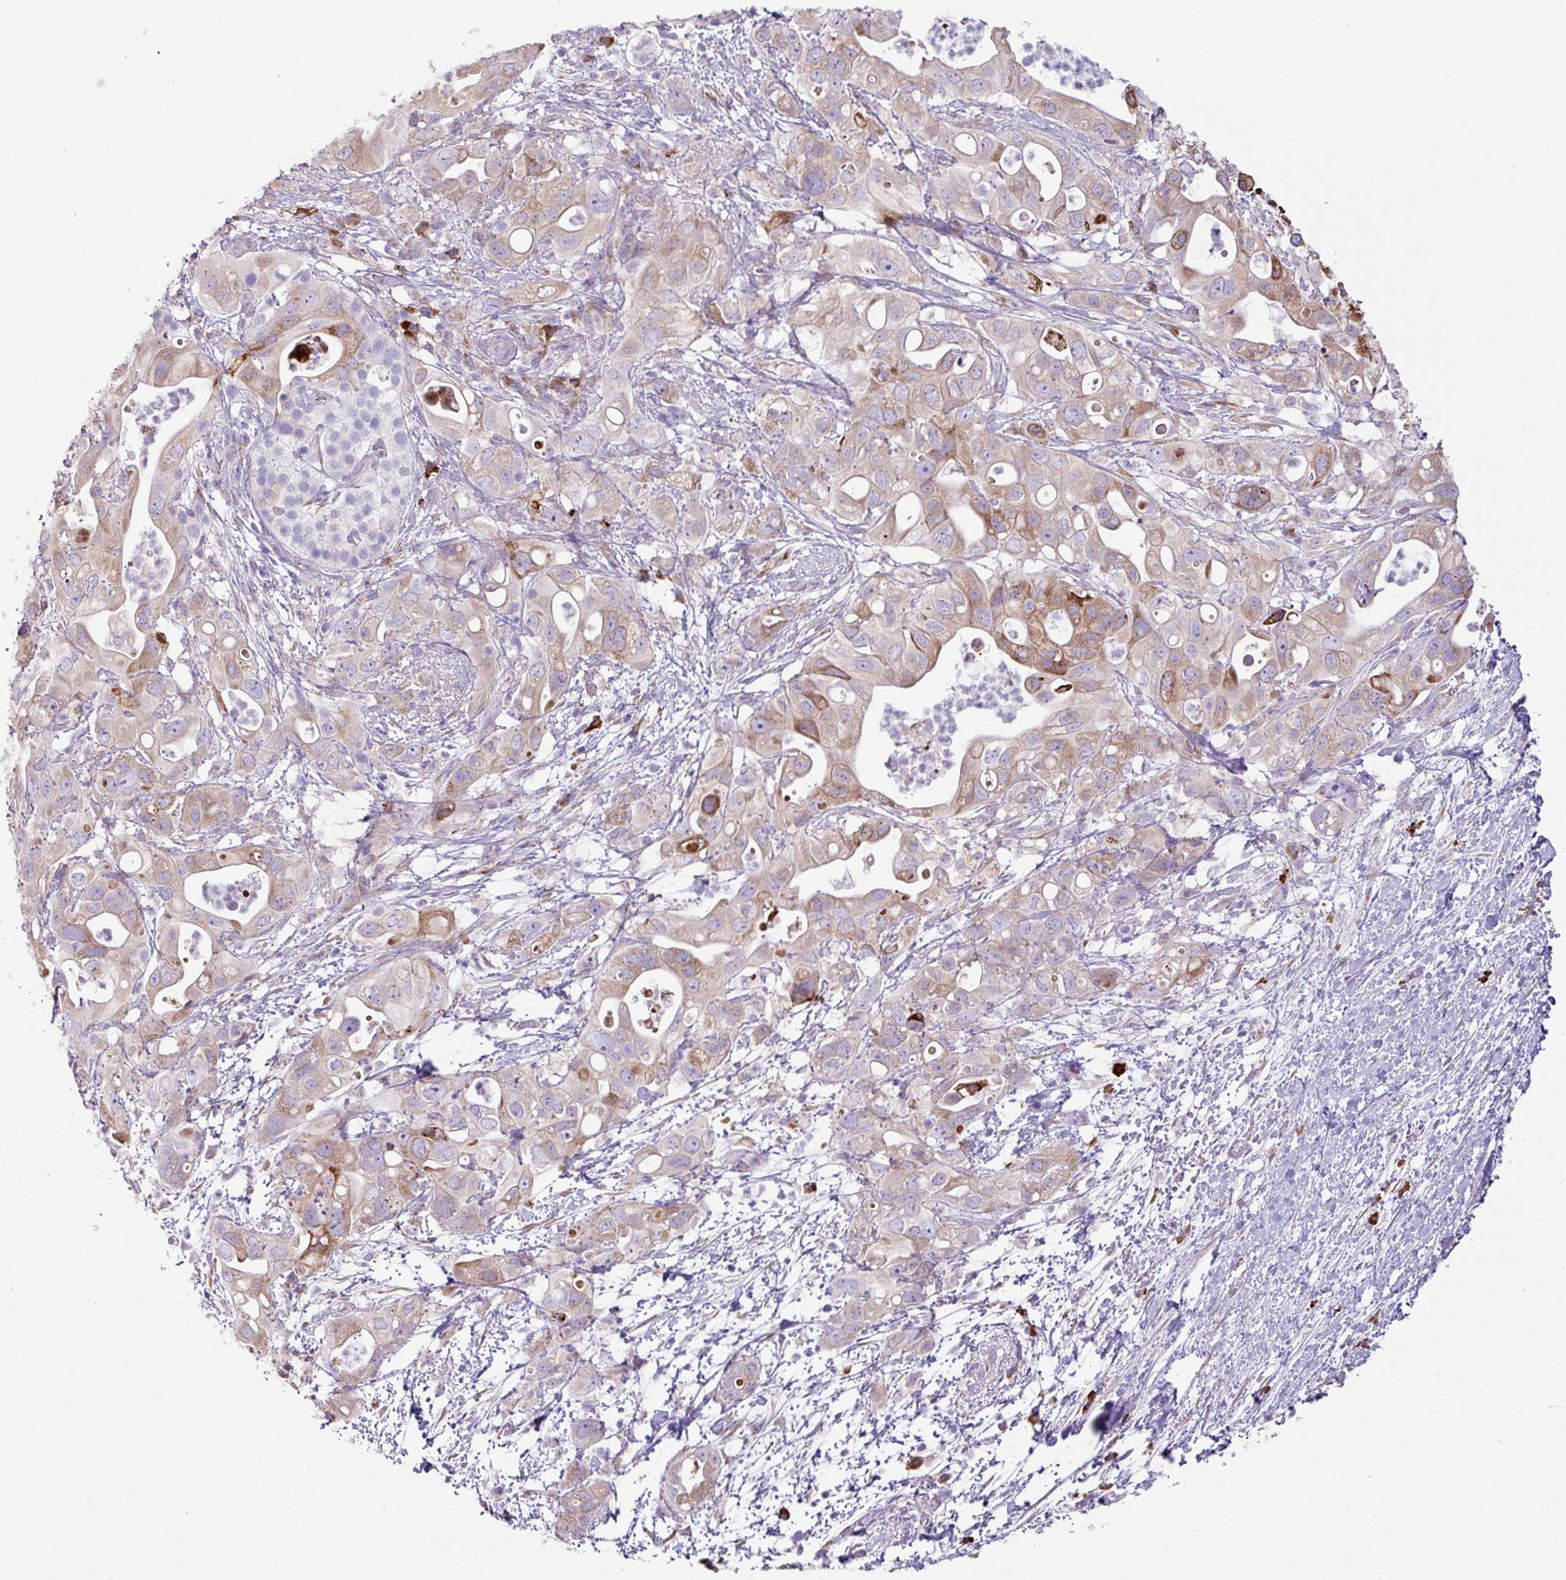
{"staining": {"intensity": "moderate", "quantity": "25%-75%", "location": "cytoplasmic/membranous"}, "tissue": "pancreatic cancer", "cell_type": "Tumor cells", "image_type": "cancer", "snomed": [{"axis": "morphology", "description": "Adenocarcinoma, NOS"}, {"axis": "topography", "description": "Pancreas"}], "caption": "The histopathology image demonstrates staining of pancreatic cancer, revealing moderate cytoplasmic/membranous protein positivity (brown color) within tumor cells. (DAB (3,3'-diaminobenzidine) IHC, brown staining for protein, blue staining for nuclei).", "gene": "RGS21", "patient": {"sex": "female", "age": 72}}